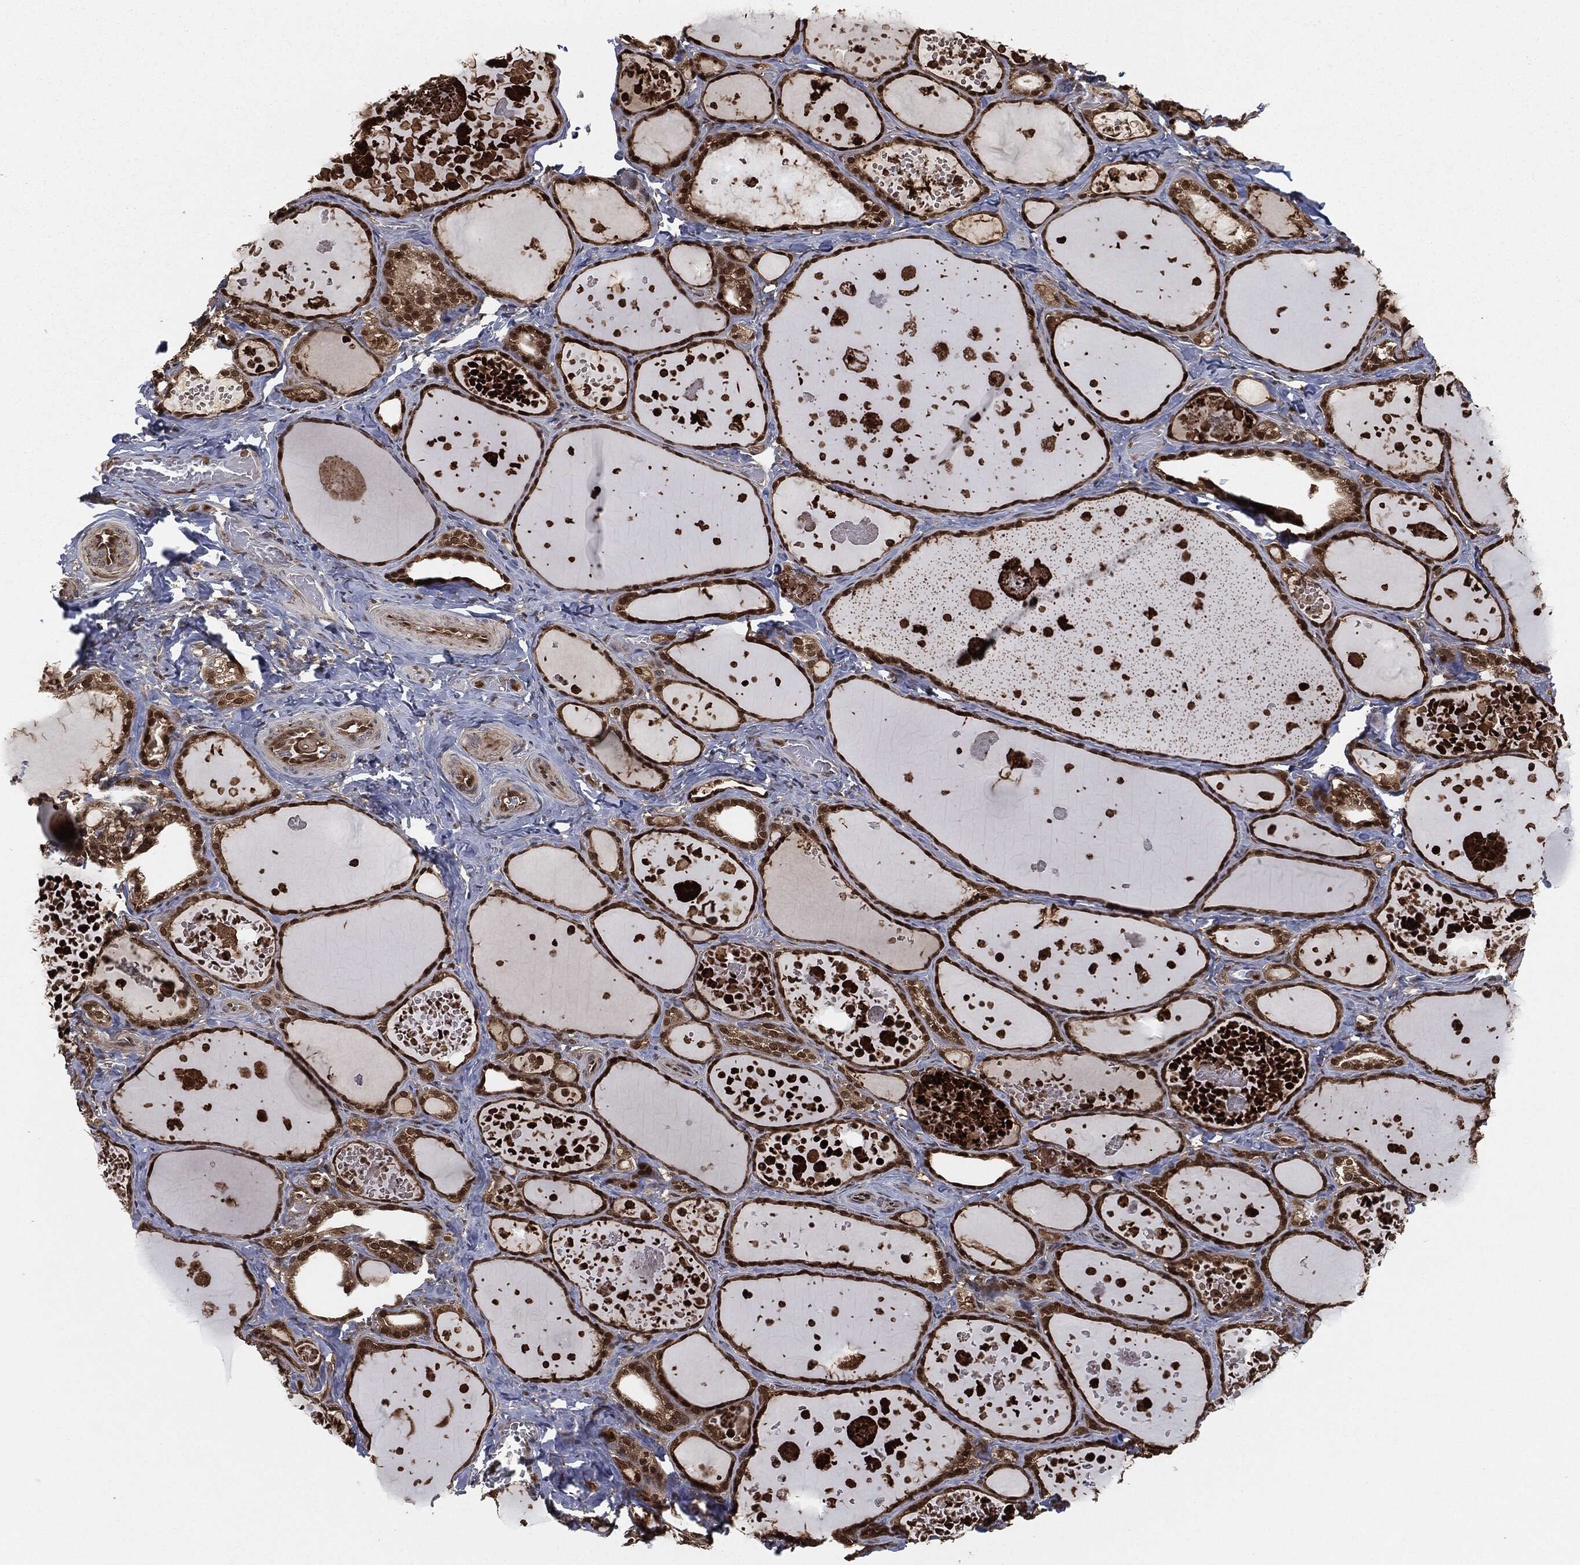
{"staining": {"intensity": "moderate", "quantity": ">75%", "location": "cytoplasmic/membranous,nuclear"}, "tissue": "thyroid gland", "cell_type": "Glandular cells", "image_type": "normal", "snomed": [{"axis": "morphology", "description": "Normal tissue, NOS"}, {"axis": "topography", "description": "Thyroid gland"}], "caption": "Thyroid gland was stained to show a protein in brown. There is medium levels of moderate cytoplasmic/membranous,nuclear positivity in about >75% of glandular cells. Immunohistochemistry (ihc) stains the protein in brown and the nuclei are stained blue.", "gene": "CAPRIN2", "patient": {"sex": "female", "age": 56}}